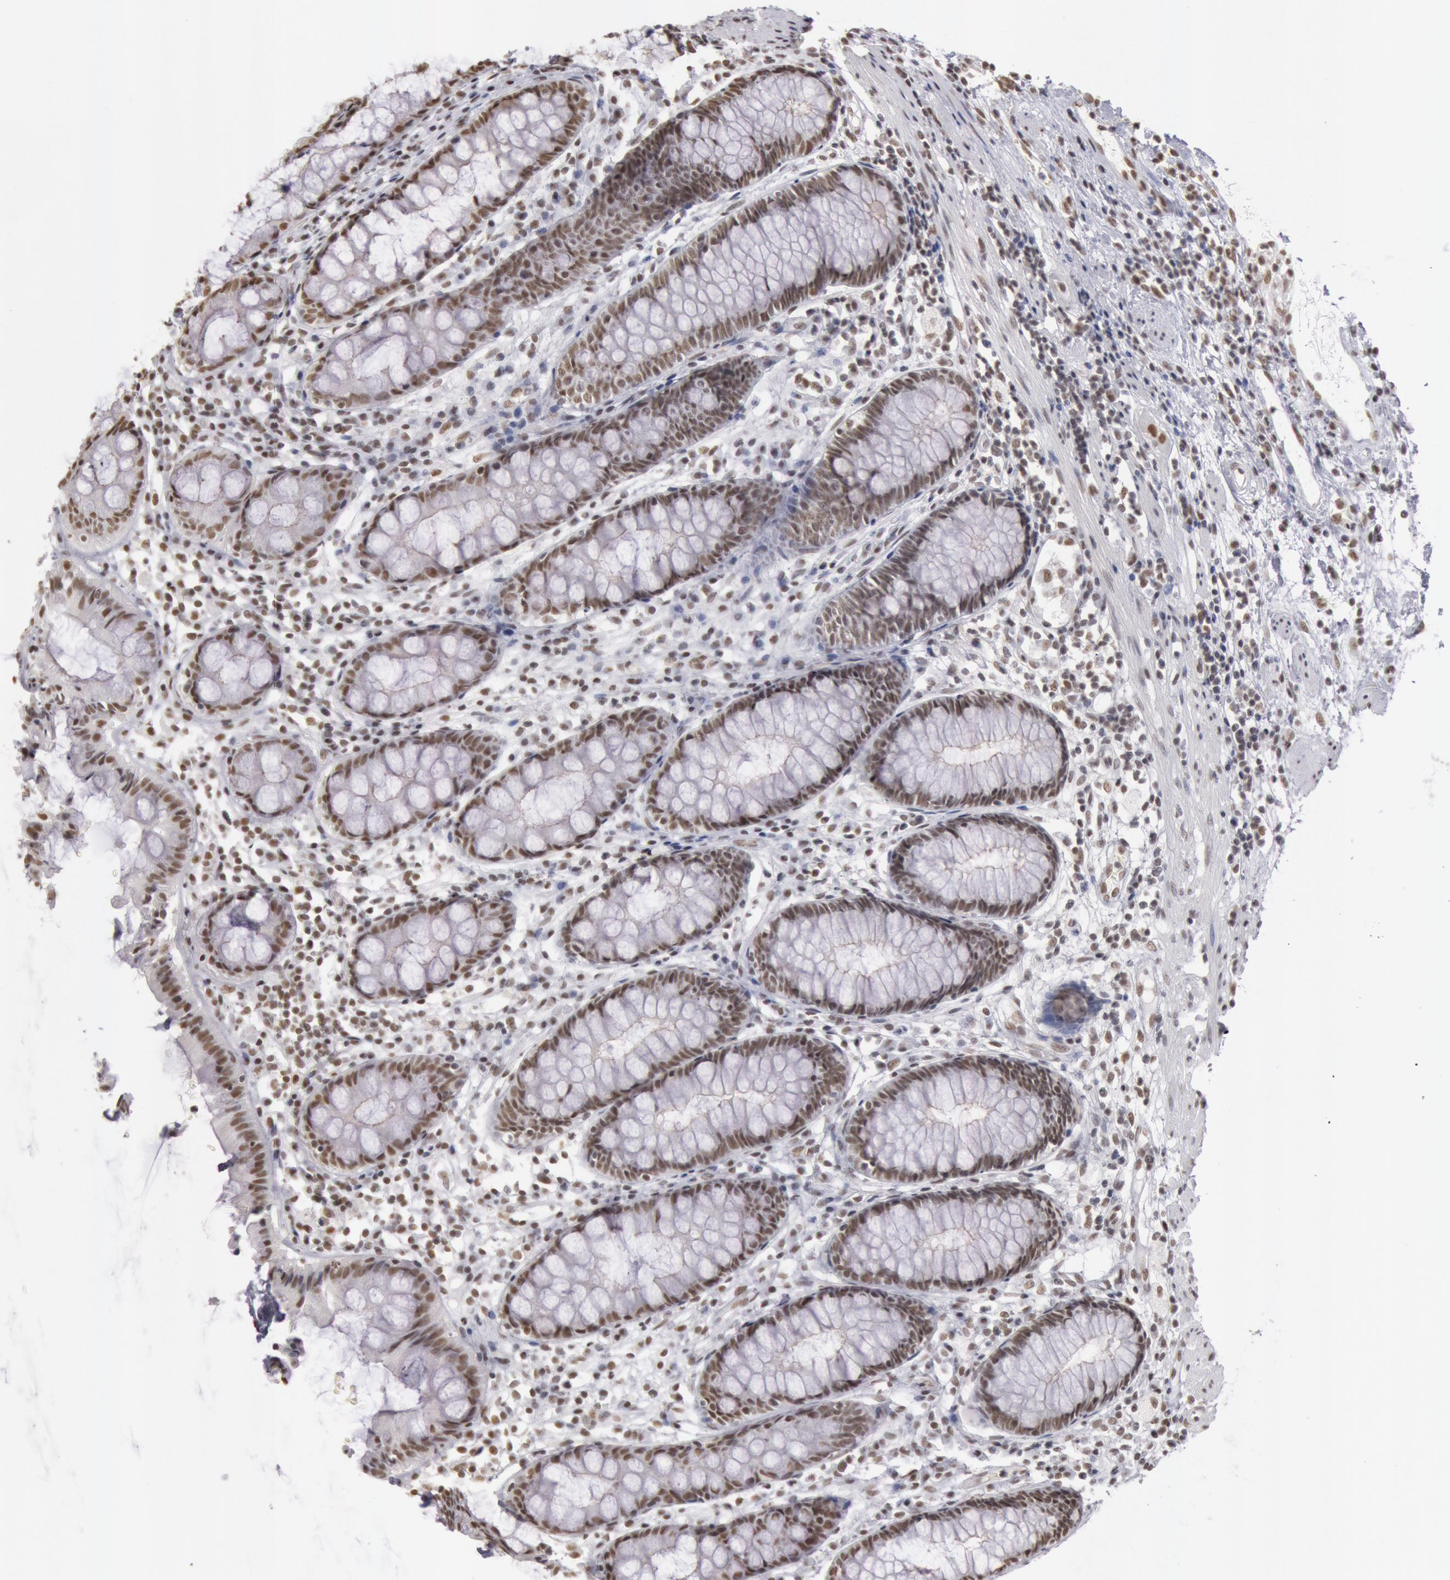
{"staining": {"intensity": "weak", "quantity": ">75%", "location": "nuclear"}, "tissue": "rectum", "cell_type": "Glandular cells", "image_type": "normal", "snomed": [{"axis": "morphology", "description": "Normal tissue, NOS"}, {"axis": "topography", "description": "Rectum"}], "caption": "Immunohistochemistry staining of normal rectum, which reveals low levels of weak nuclear positivity in about >75% of glandular cells indicating weak nuclear protein positivity. The staining was performed using DAB (brown) for protein detection and nuclei were counterstained in hematoxylin (blue).", "gene": "ESS2", "patient": {"sex": "female", "age": 66}}